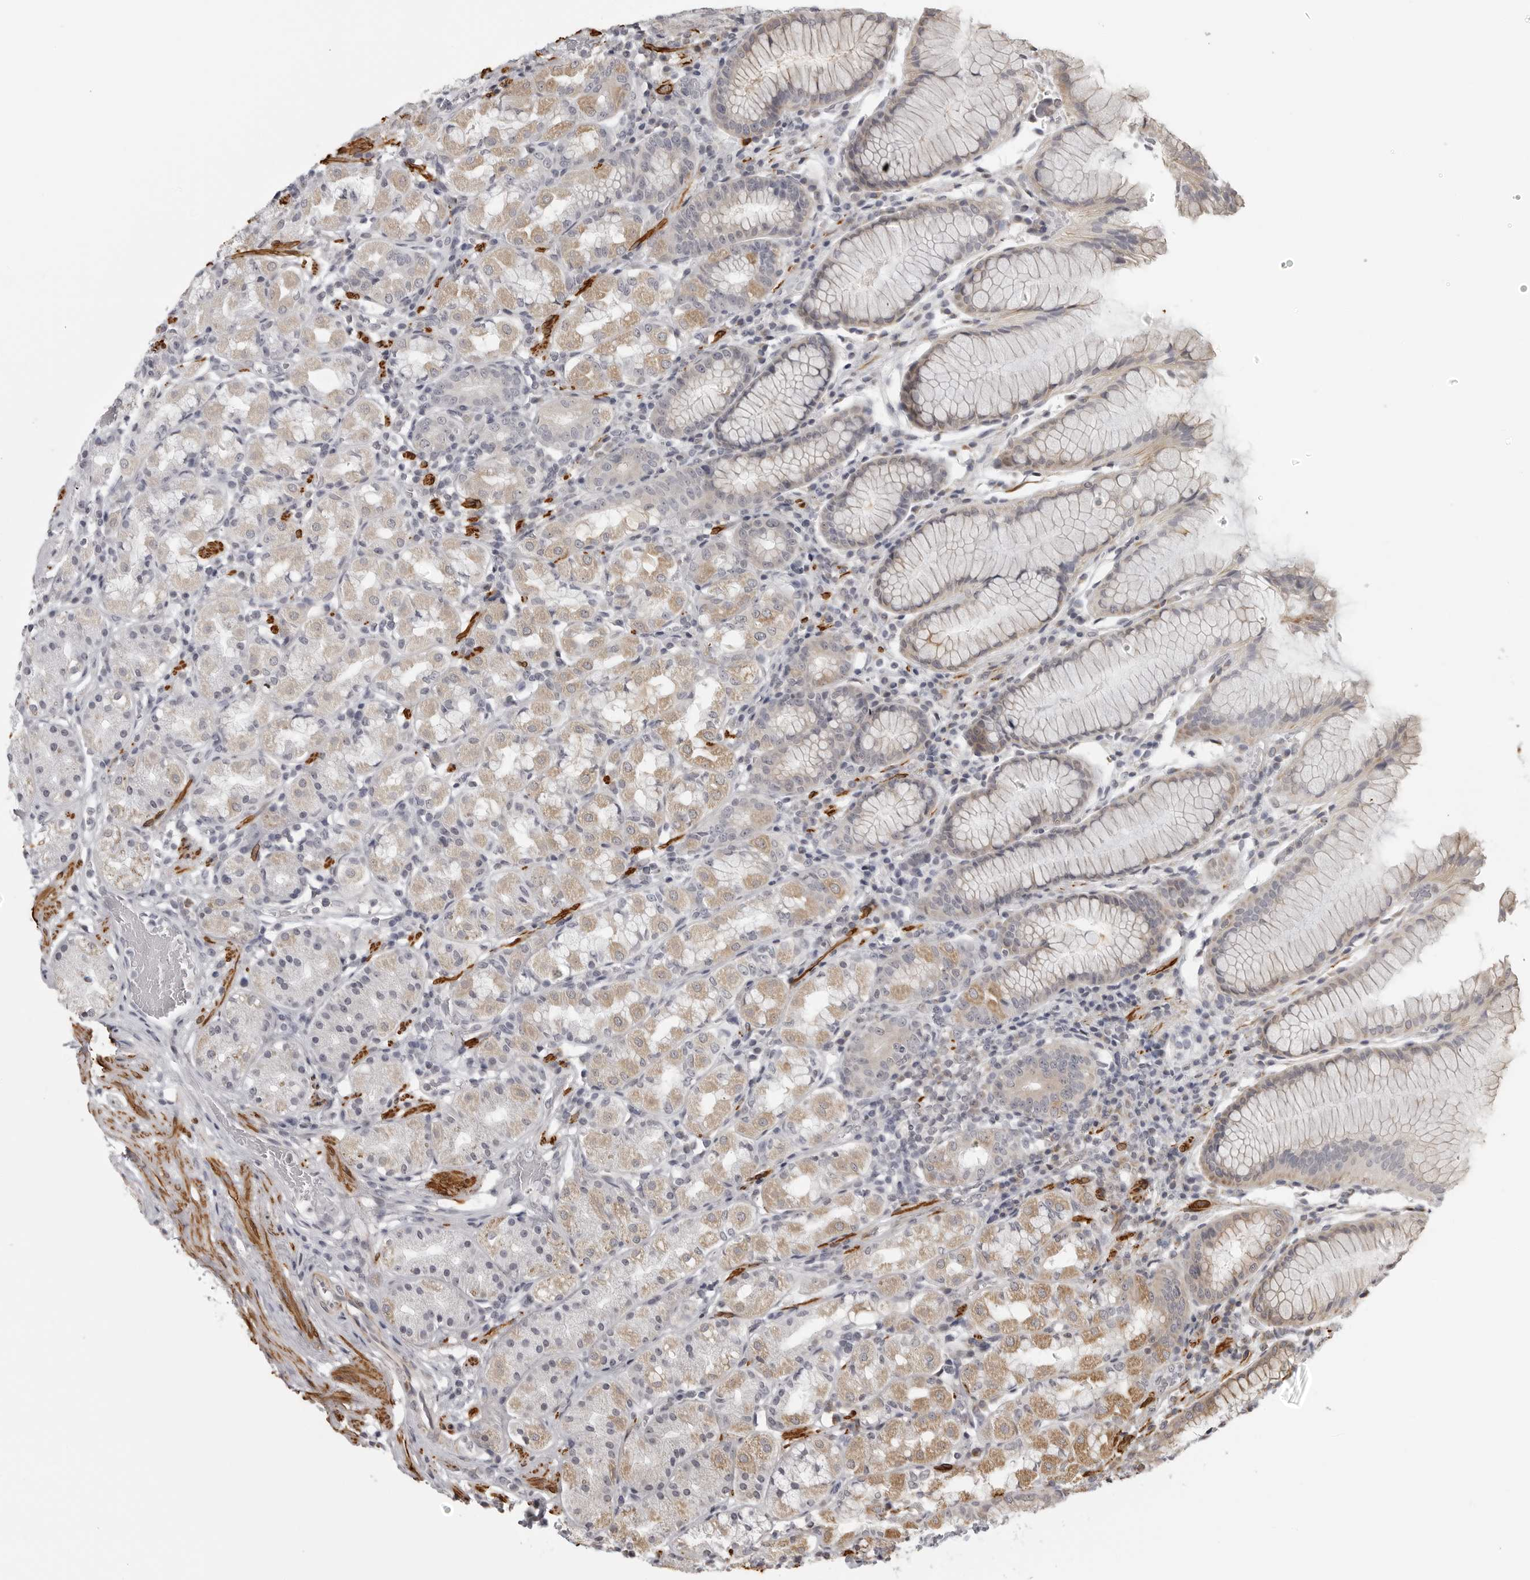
{"staining": {"intensity": "weak", "quantity": "<25%", "location": "cytoplasmic/membranous"}, "tissue": "stomach", "cell_type": "Glandular cells", "image_type": "normal", "snomed": [{"axis": "morphology", "description": "Normal tissue, NOS"}, {"axis": "topography", "description": "Stomach, lower"}], "caption": "This histopathology image is of unremarkable stomach stained with immunohistochemistry (IHC) to label a protein in brown with the nuclei are counter-stained blue. There is no expression in glandular cells.", "gene": "MAP7D1", "patient": {"sex": "female", "age": 56}}